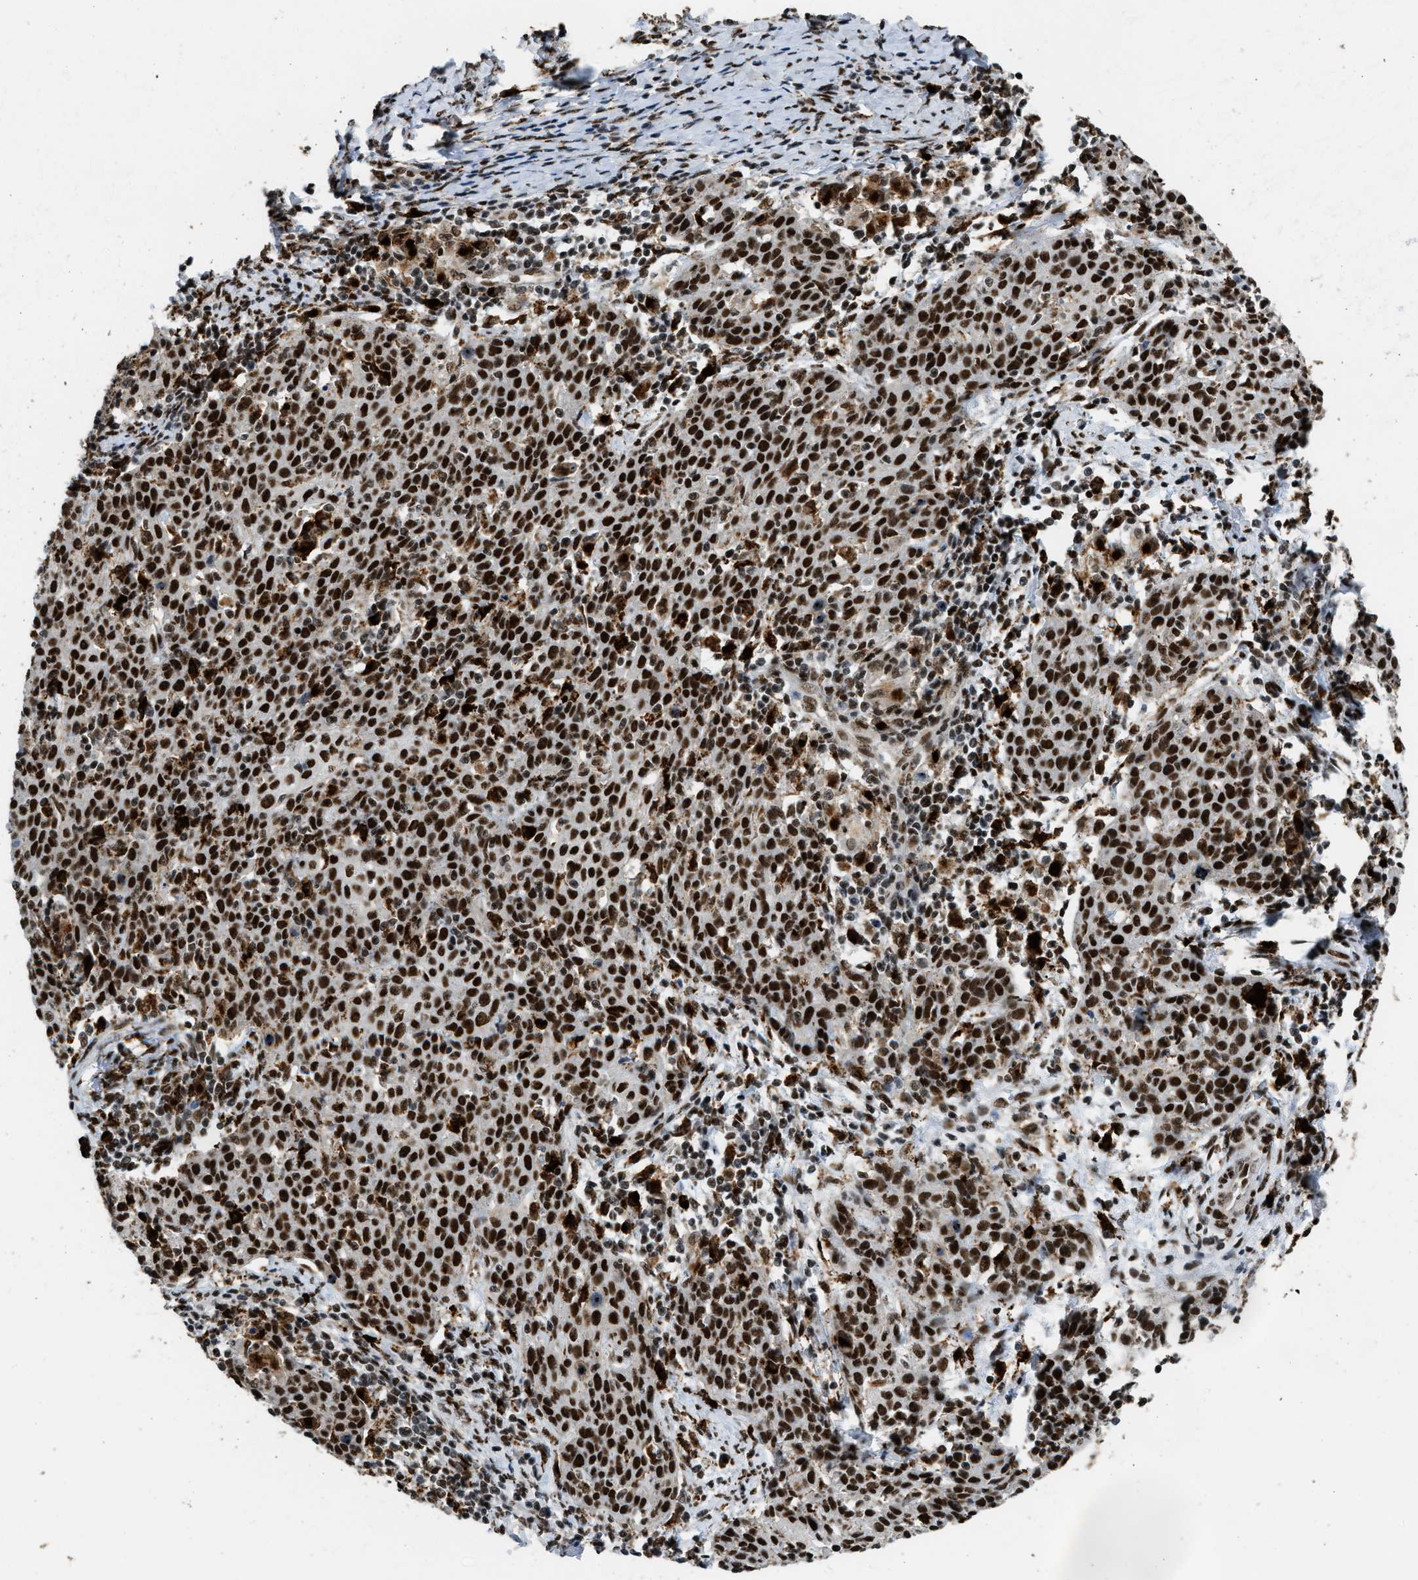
{"staining": {"intensity": "strong", "quantity": ">75%", "location": "nuclear"}, "tissue": "cervical cancer", "cell_type": "Tumor cells", "image_type": "cancer", "snomed": [{"axis": "morphology", "description": "Squamous cell carcinoma, NOS"}, {"axis": "topography", "description": "Cervix"}], "caption": "Protein expression analysis of human squamous cell carcinoma (cervical) reveals strong nuclear positivity in about >75% of tumor cells.", "gene": "NUMA1", "patient": {"sex": "female", "age": 38}}